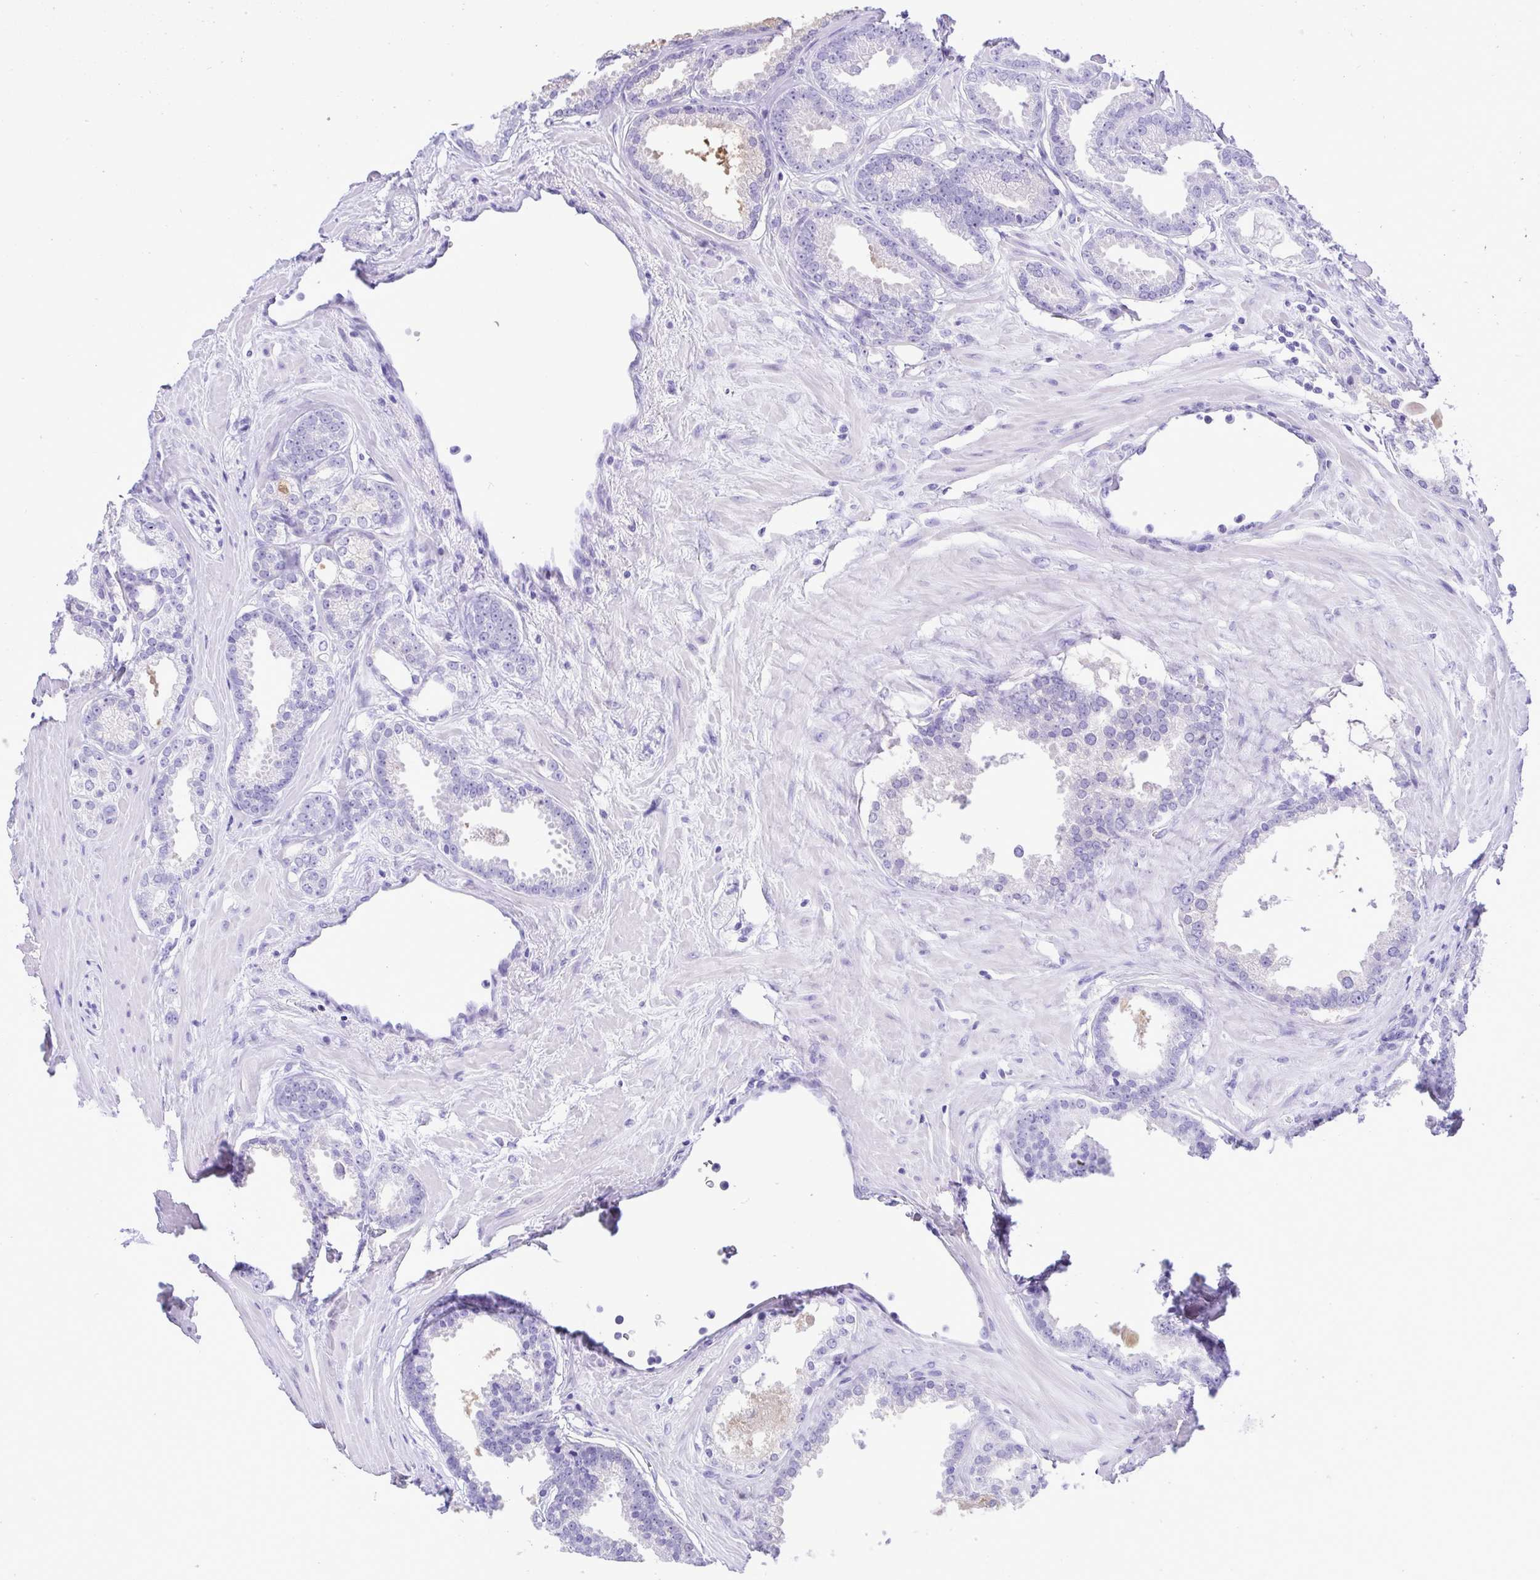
{"staining": {"intensity": "negative", "quantity": "none", "location": "none"}, "tissue": "prostate cancer", "cell_type": "Tumor cells", "image_type": "cancer", "snomed": [{"axis": "morphology", "description": "Adenocarcinoma, Low grade"}, {"axis": "topography", "description": "Prostate"}], "caption": "This is an IHC micrograph of human prostate cancer. There is no staining in tumor cells.", "gene": "OVGP1", "patient": {"sex": "male", "age": 65}}